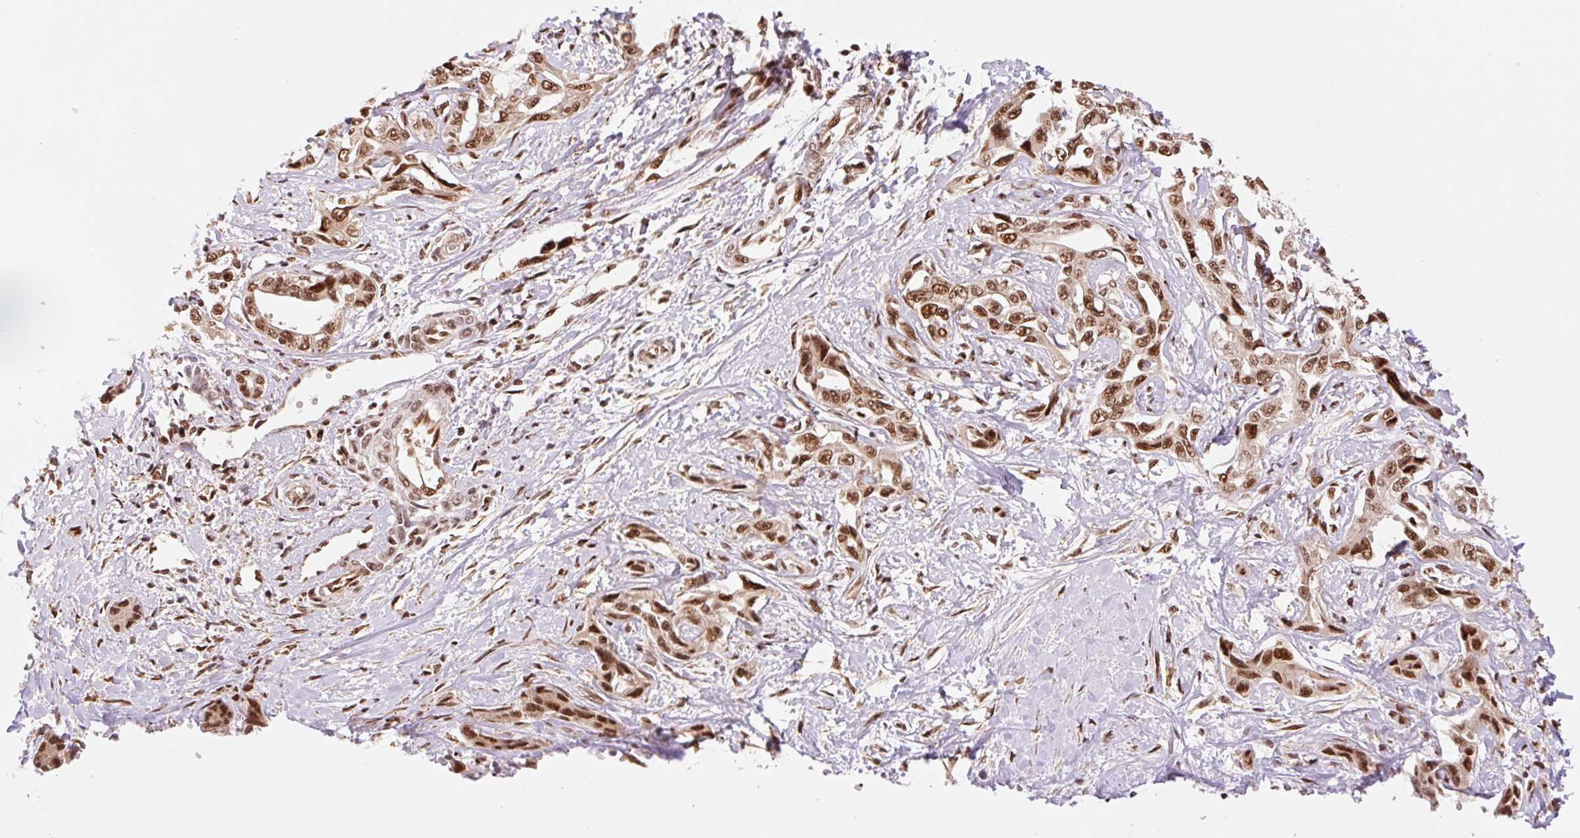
{"staining": {"intensity": "moderate", "quantity": ">75%", "location": "nuclear"}, "tissue": "liver cancer", "cell_type": "Tumor cells", "image_type": "cancer", "snomed": [{"axis": "morphology", "description": "Cholangiocarcinoma"}, {"axis": "topography", "description": "Liver"}], "caption": "Immunohistochemistry (IHC) micrograph of neoplastic tissue: human liver cholangiocarcinoma stained using IHC exhibits medium levels of moderate protein expression localized specifically in the nuclear of tumor cells, appearing as a nuclear brown color.", "gene": "INTS8", "patient": {"sex": "male", "age": 59}}